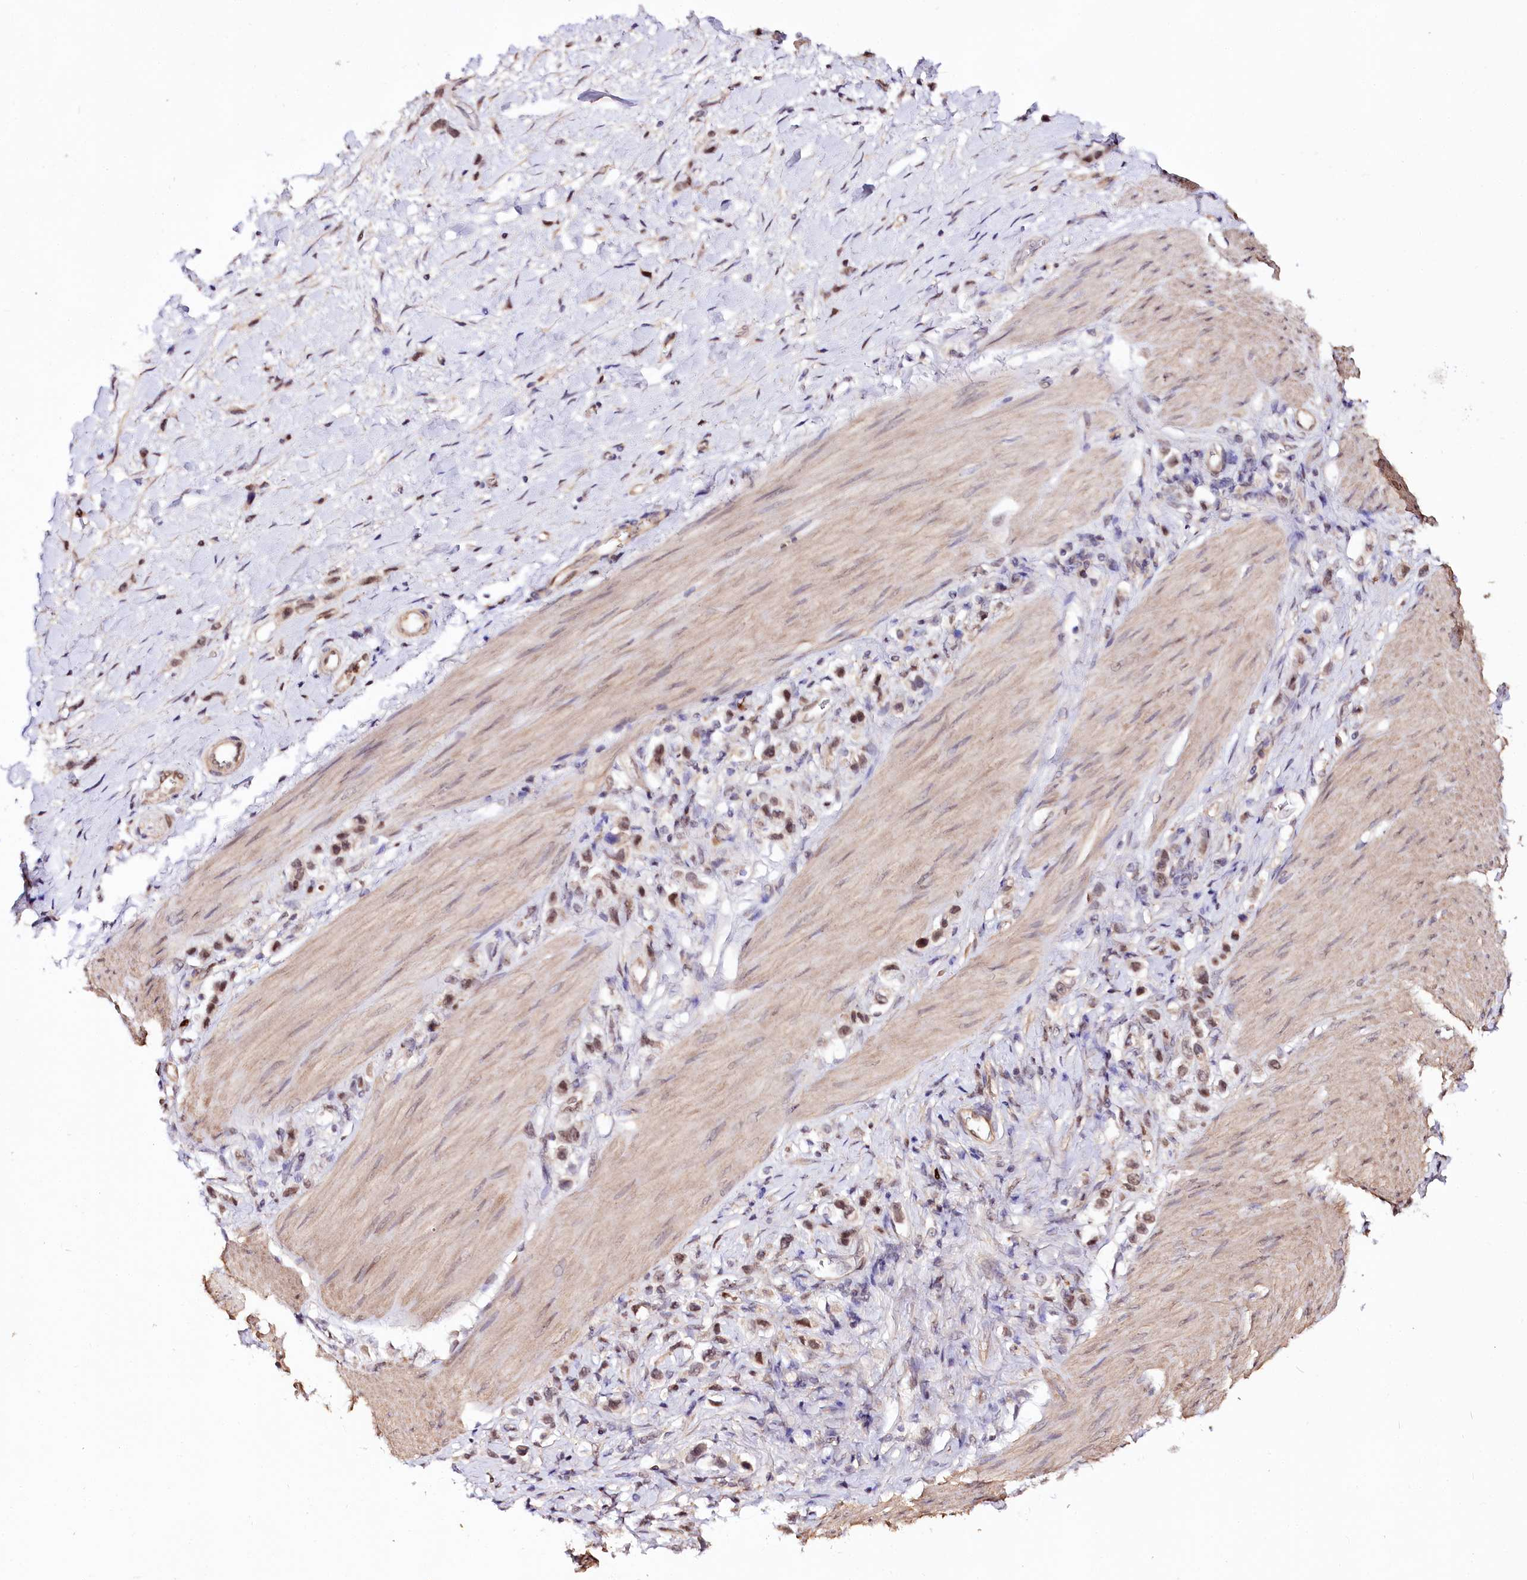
{"staining": {"intensity": "moderate", "quantity": ">75%", "location": "nuclear"}, "tissue": "stomach cancer", "cell_type": "Tumor cells", "image_type": "cancer", "snomed": [{"axis": "morphology", "description": "Normal tissue, NOS"}, {"axis": "morphology", "description": "Adenocarcinoma, NOS"}, {"axis": "topography", "description": "Stomach, upper"}, {"axis": "topography", "description": "Stomach"}], "caption": "This image displays adenocarcinoma (stomach) stained with IHC to label a protein in brown. The nuclear of tumor cells show moderate positivity for the protein. Nuclei are counter-stained blue.", "gene": "GNL3L", "patient": {"sex": "female", "age": 65}}